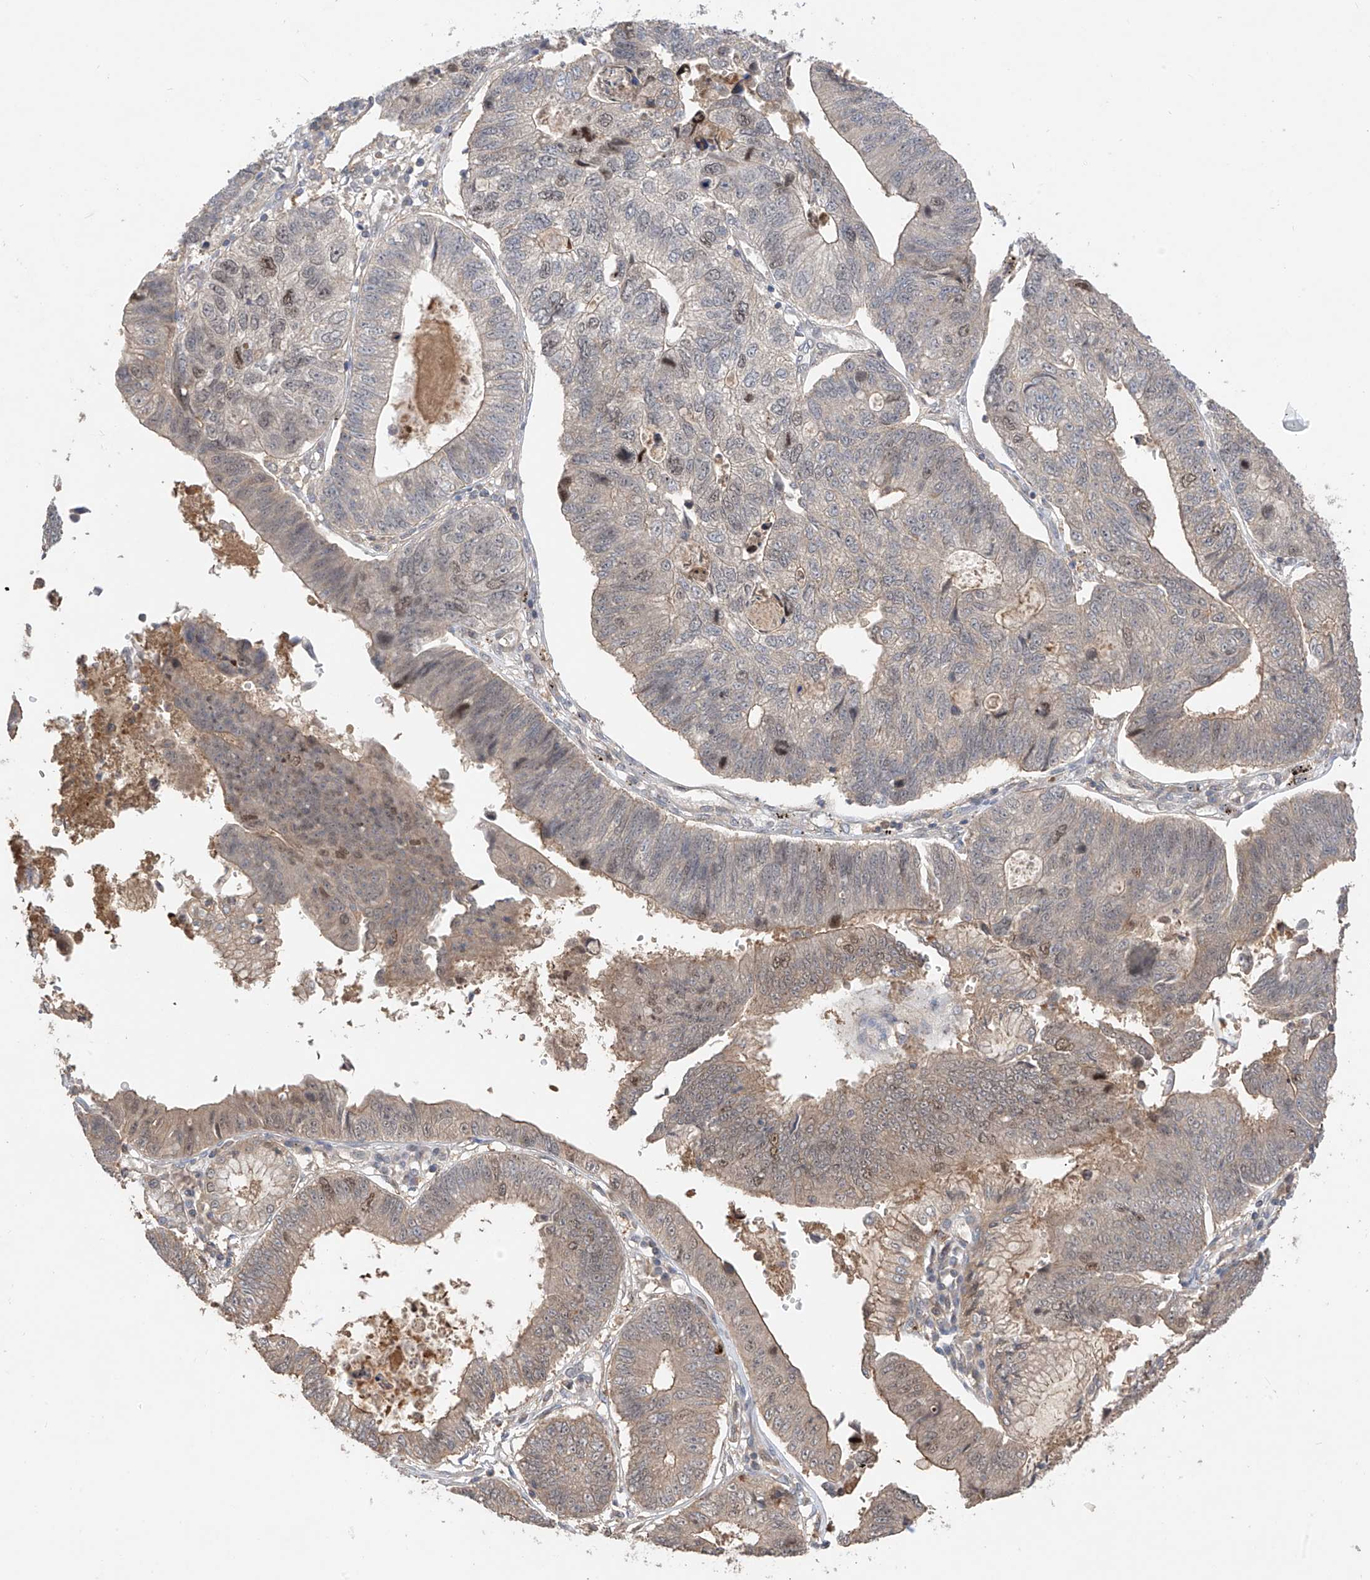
{"staining": {"intensity": "weak", "quantity": "<25%", "location": "cytoplasmic/membranous"}, "tissue": "stomach cancer", "cell_type": "Tumor cells", "image_type": "cancer", "snomed": [{"axis": "morphology", "description": "Adenocarcinoma, NOS"}, {"axis": "topography", "description": "Stomach"}], "caption": "Adenocarcinoma (stomach) was stained to show a protein in brown. There is no significant staining in tumor cells.", "gene": "CACNA2D4", "patient": {"sex": "male", "age": 59}}